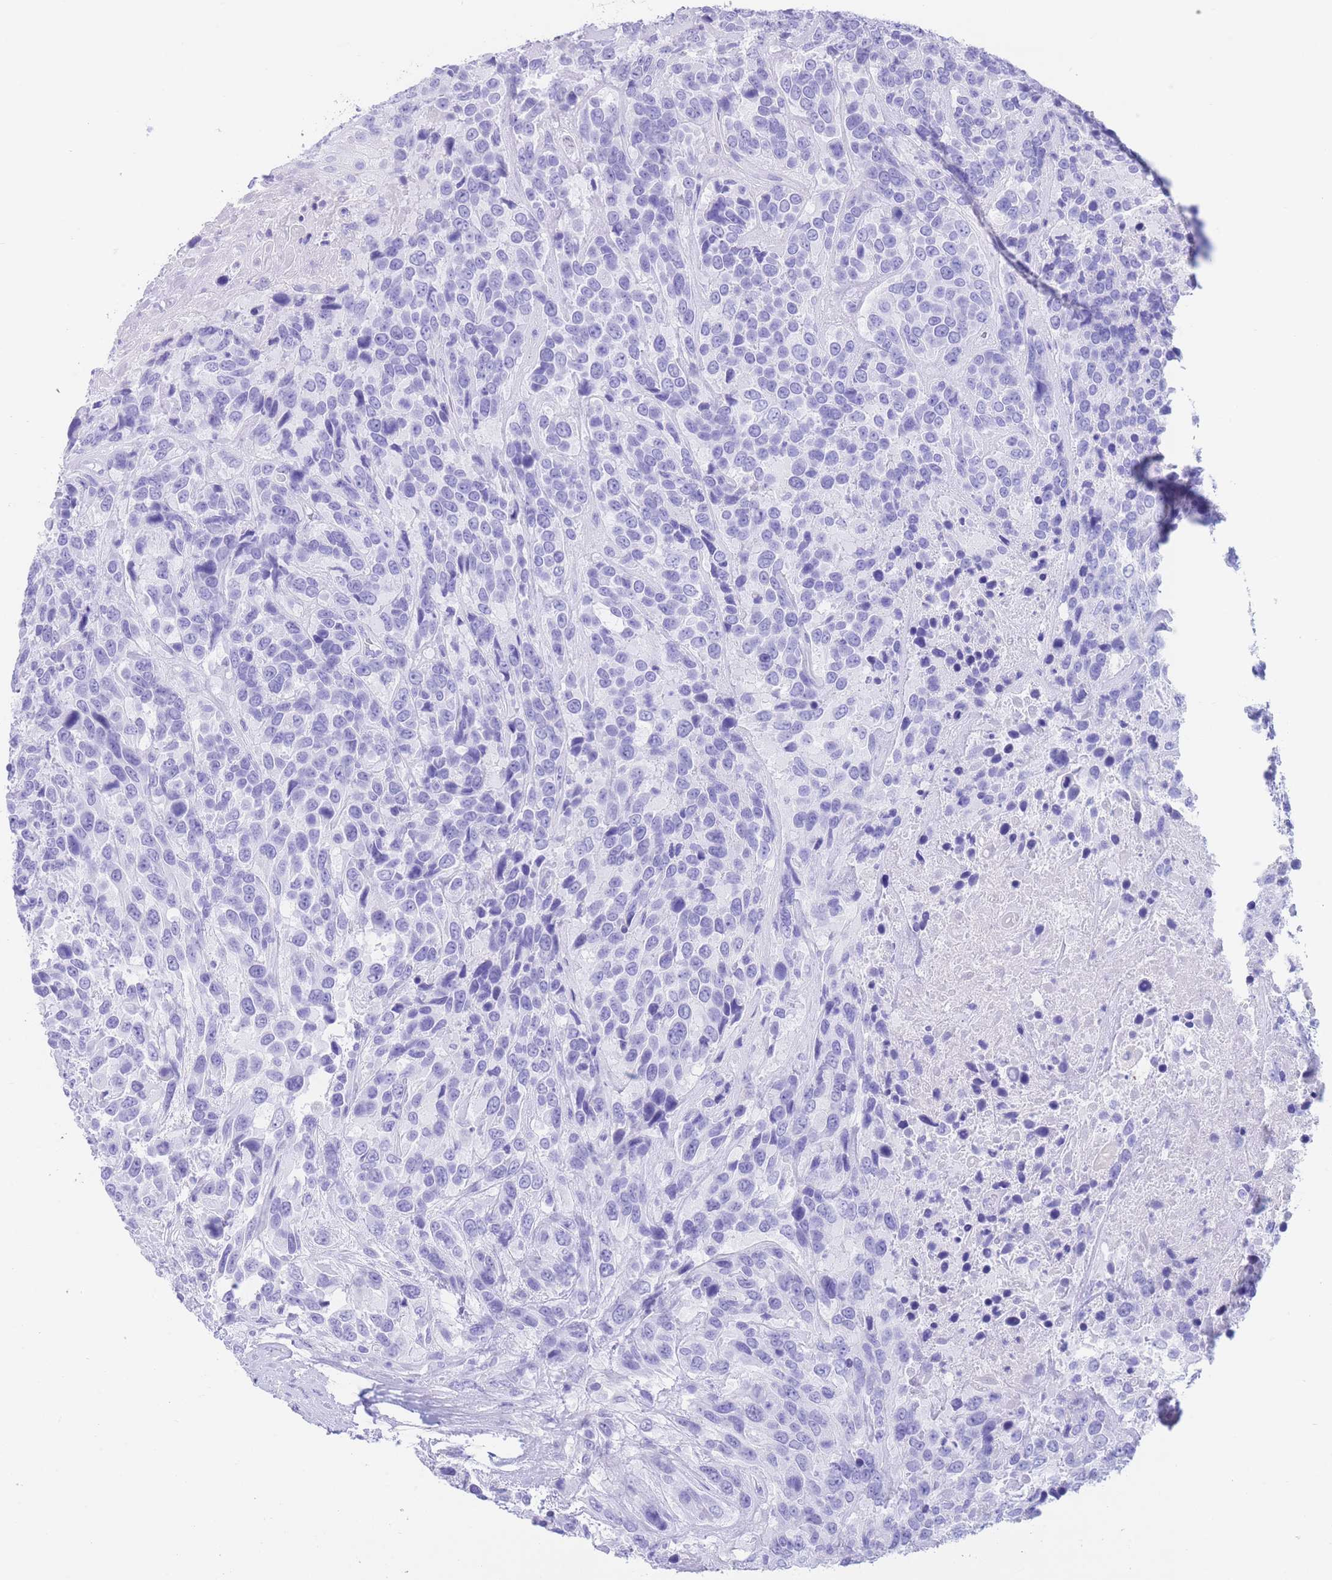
{"staining": {"intensity": "negative", "quantity": "none", "location": "none"}, "tissue": "urothelial cancer", "cell_type": "Tumor cells", "image_type": "cancer", "snomed": [{"axis": "morphology", "description": "Urothelial carcinoma, High grade"}, {"axis": "topography", "description": "Urinary bladder"}], "caption": "Tumor cells are negative for protein expression in human high-grade urothelial carcinoma.", "gene": "SLCO1B3", "patient": {"sex": "female", "age": 70}}